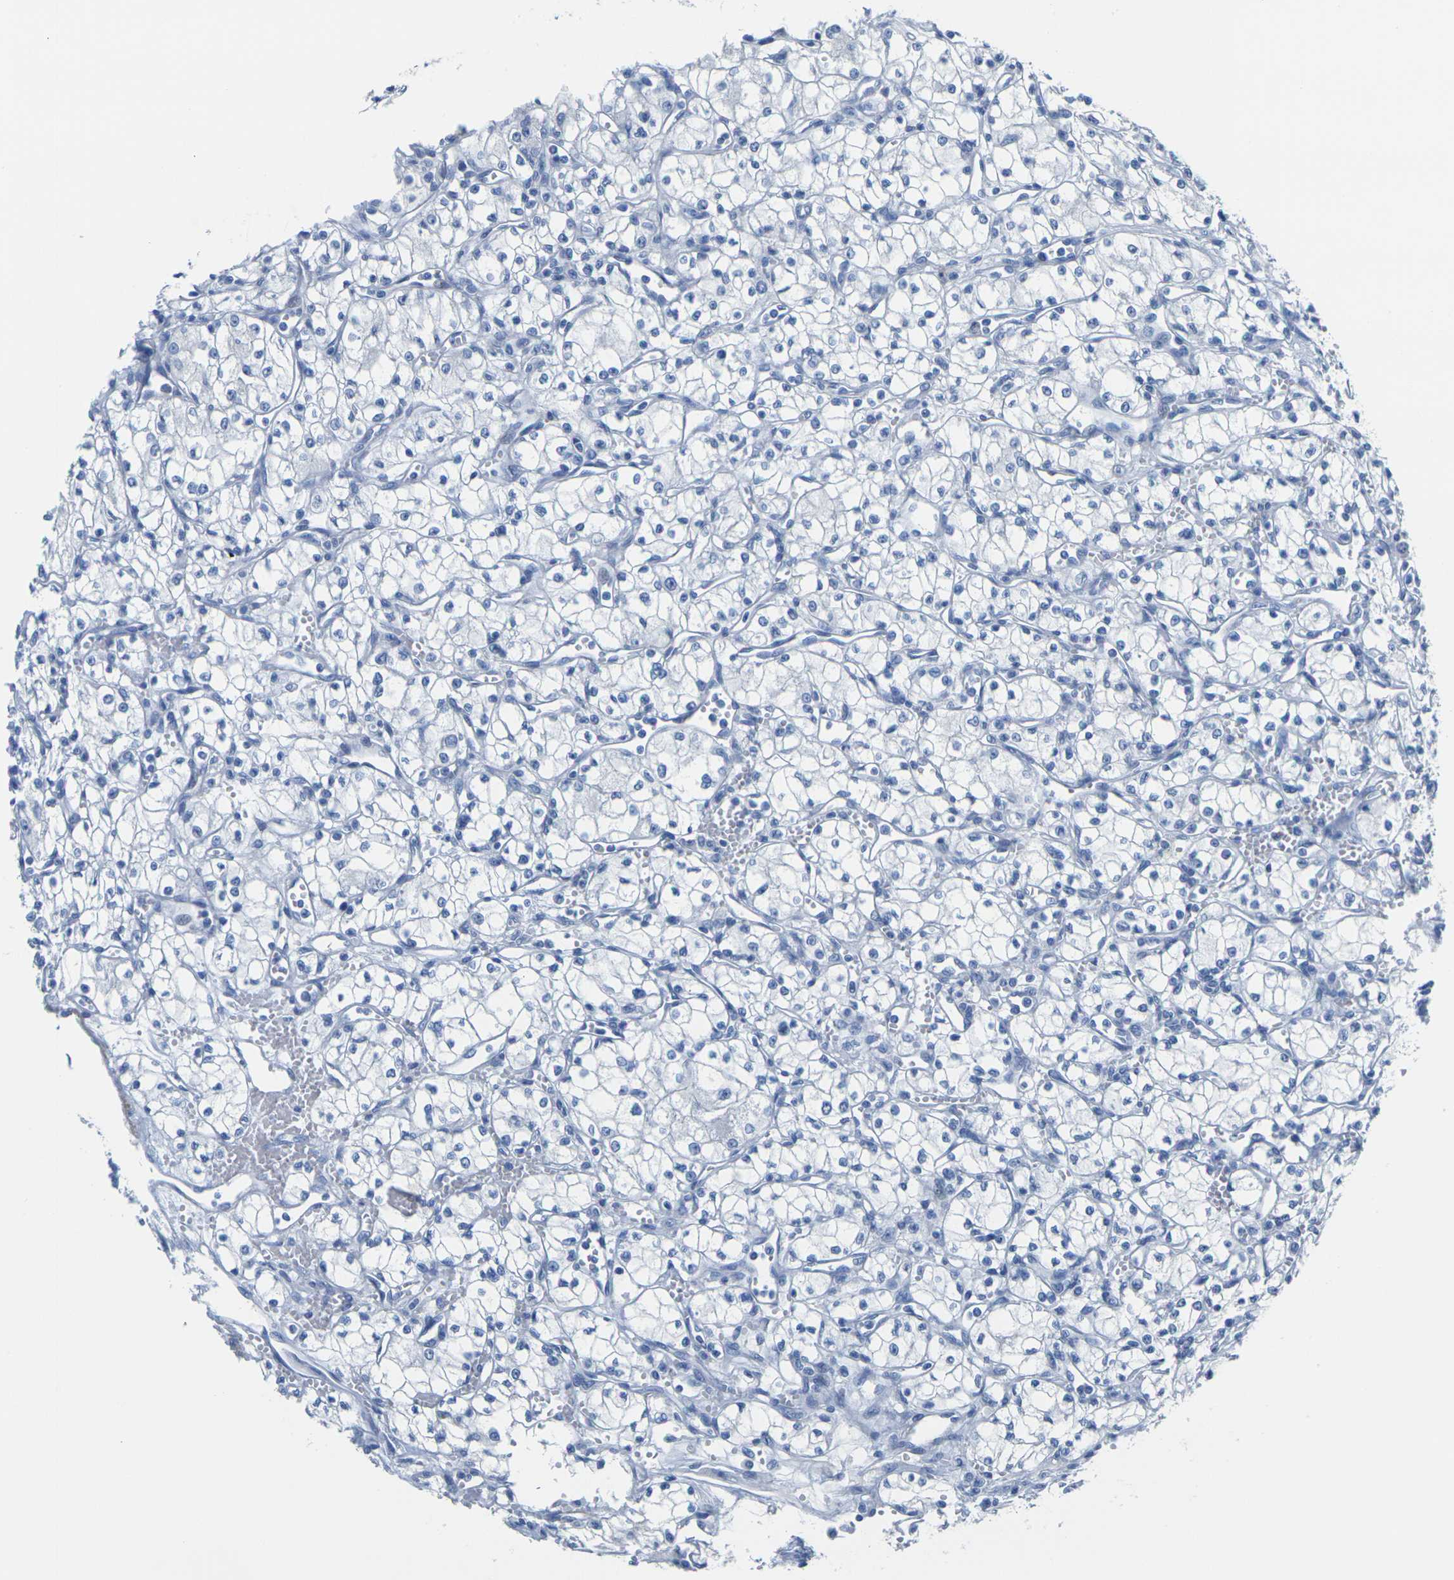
{"staining": {"intensity": "negative", "quantity": "none", "location": "none"}, "tissue": "renal cancer", "cell_type": "Tumor cells", "image_type": "cancer", "snomed": [{"axis": "morphology", "description": "Normal tissue, NOS"}, {"axis": "morphology", "description": "Adenocarcinoma, NOS"}, {"axis": "topography", "description": "Kidney"}], "caption": "High power microscopy histopathology image of an immunohistochemistry micrograph of renal adenocarcinoma, revealing no significant expression in tumor cells. (DAB (3,3'-diaminobenzidine) immunohistochemistry (IHC), high magnification).", "gene": "CNN1", "patient": {"sex": "male", "age": 59}}